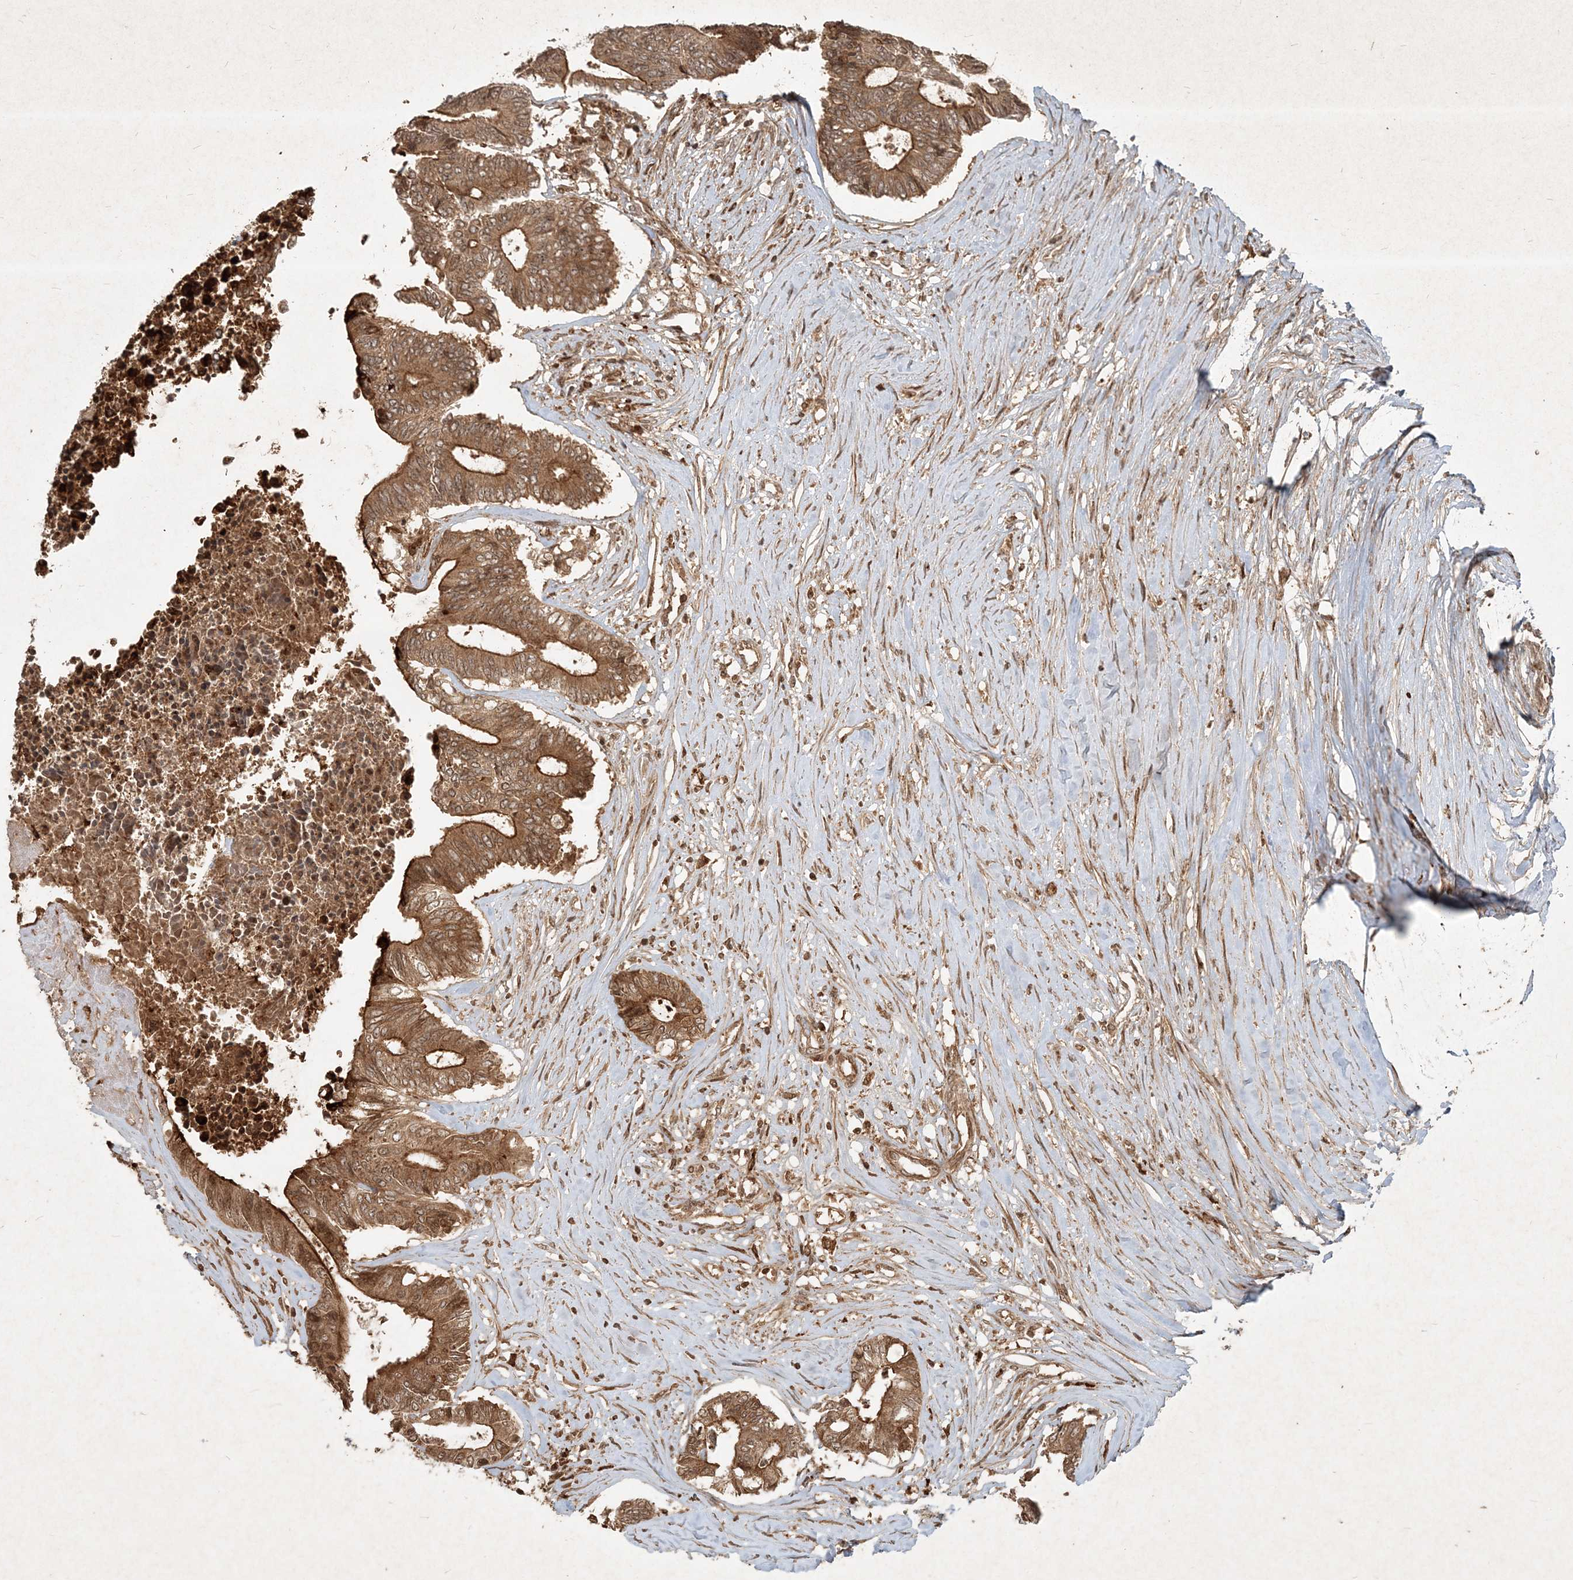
{"staining": {"intensity": "moderate", "quantity": ">75%", "location": "cytoplasmic/membranous"}, "tissue": "colorectal cancer", "cell_type": "Tumor cells", "image_type": "cancer", "snomed": [{"axis": "morphology", "description": "Adenocarcinoma, NOS"}, {"axis": "topography", "description": "Rectum"}], "caption": "There is medium levels of moderate cytoplasmic/membranous staining in tumor cells of colorectal cancer (adenocarcinoma), as demonstrated by immunohistochemical staining (brown color).", "gene": "NARS1", "patient": {"sex": "male", "age": 63}}